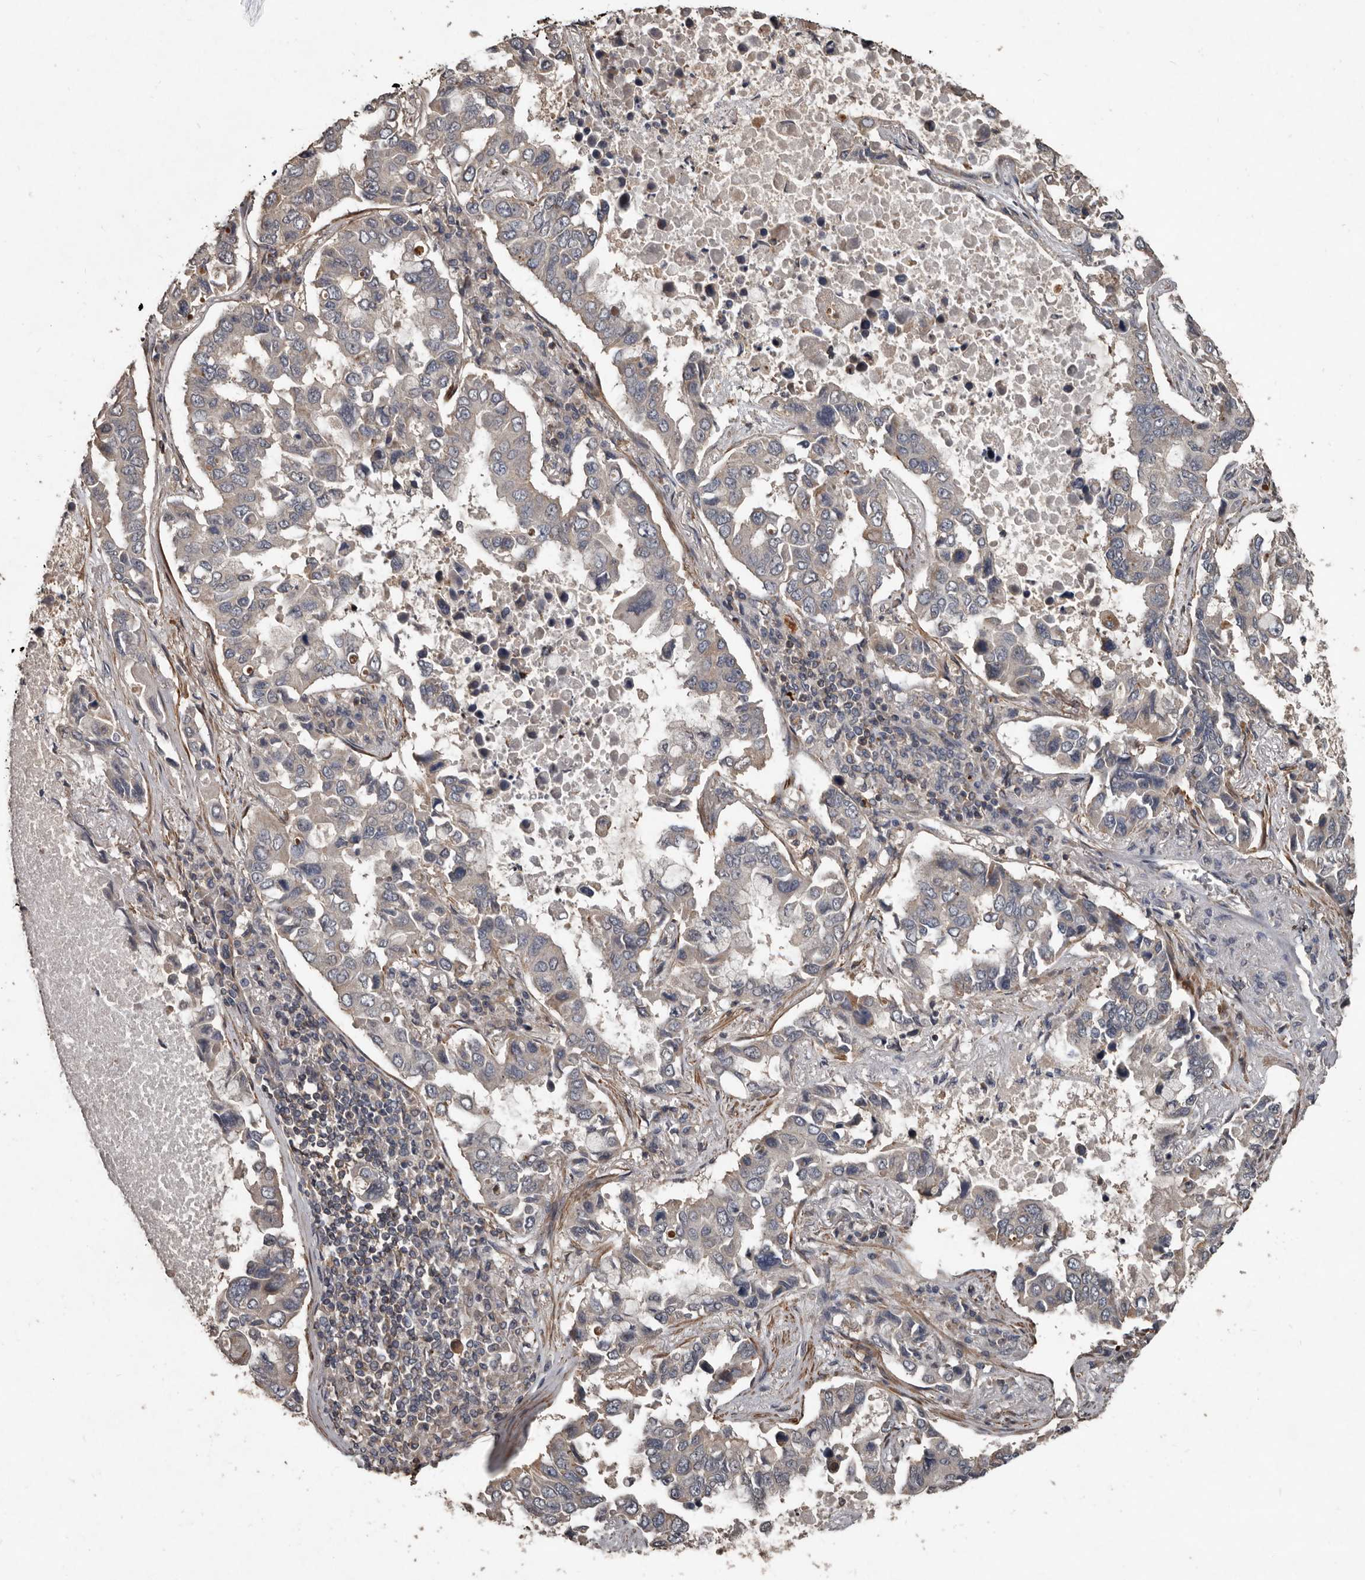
{"staining": {"intensity": "negative", "quantity": "none", "location": "none"}, "tissue": "lung cancer", "cell_type": "Tumor cells", "image_type": "cancer", "snomed": [{"axis": "morphology", "description": "Adenocarcinoma, NOS"}, {"axis": "topography", "description": "Lung"}], "caption": "IHC of human adenocarcinoma (lung) exhibits no expression in tumor cells. (IHC, brightfield microscopy, high magnification).", "gene": "GREB1", "patient": {"sex": "male", "age": 64}}